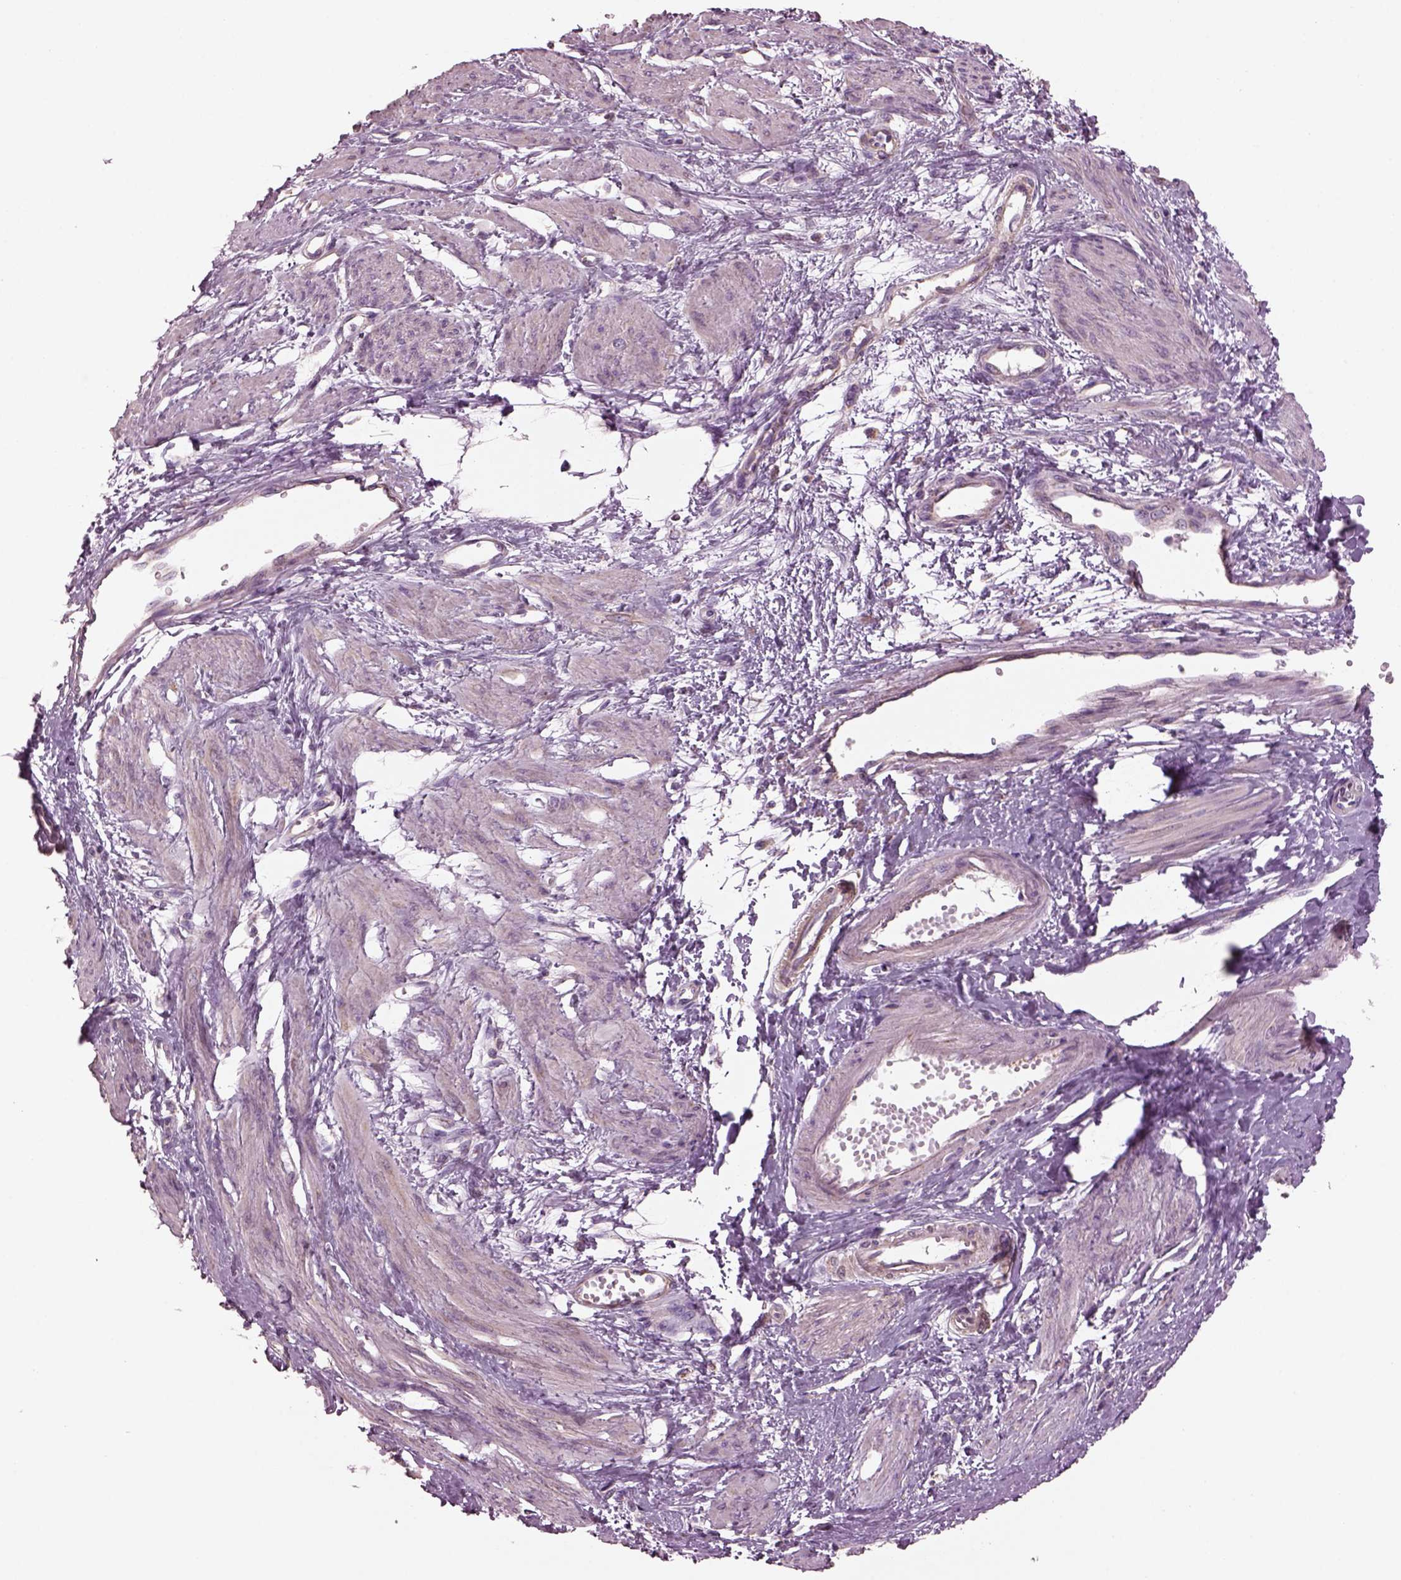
{"staining": {"intensity": "negative", "quantity": "none", "location": "none"}, "tissue": "smooth muscle", "cell_type": "Smooth muscle cells", "image_type": "normal", "snomed": [{"axis": "morphology", "description": "Normal tissue, NOS"}, {"axis": "topography", "description": "Smooth muscle"}, {"axis": "topography", "description": "Uterus"}], "caption": "Immunohistochemical staining of unremarkable smooth muscle exhibits no significant expression in smooth muscle cells. Brightfield microscopy of IHC stained with DAB (3,3'-diaminobenzidine) (brown) and hematoxylin (blue), captured at high magnification.", "gene": "SPATA7", "patient": {"sex": "female", "age": 39}}